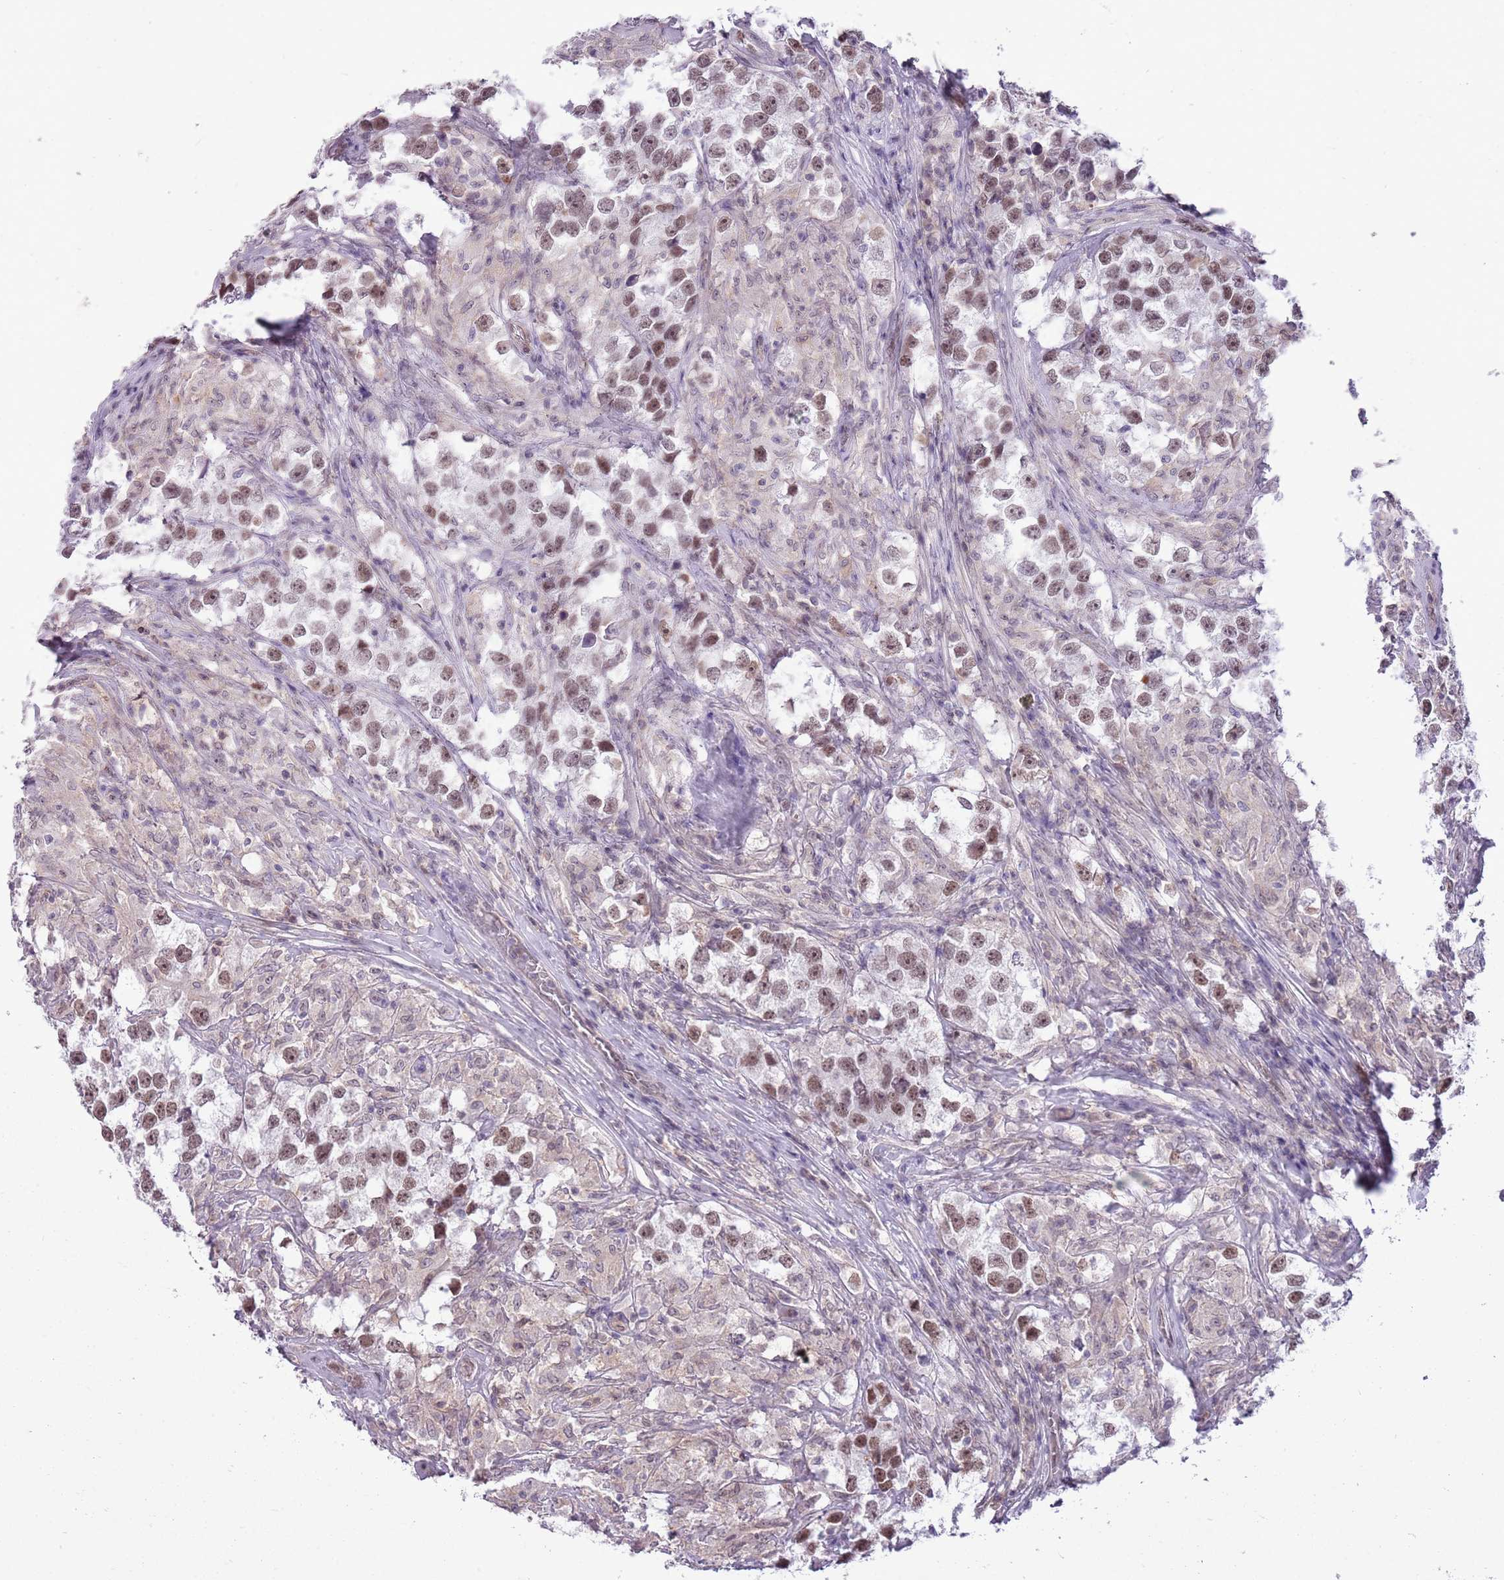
{"staining": {"intensity": "moderate", "quantity": "25%-75%", "location": "nuclear"}, "tissue": "testis cancer", "cell_type": "Tumor cells", "image_type": "cancer", "snomed": [{"axis": "morphology", "description": "Seminoma, NOS"}, {"axis": "topography", "description": "Testis"}], "caption": "Testis cancer (seminoma) tissue displays moderate nuclear staining in approximately 25%-75% of tumor cells, visualized by immunohistochemistry. (Brightfield microscopy of DAB IHC at high magnification).", "gene": "DHX32", "patient": {"sex": "male", "age": 46}}